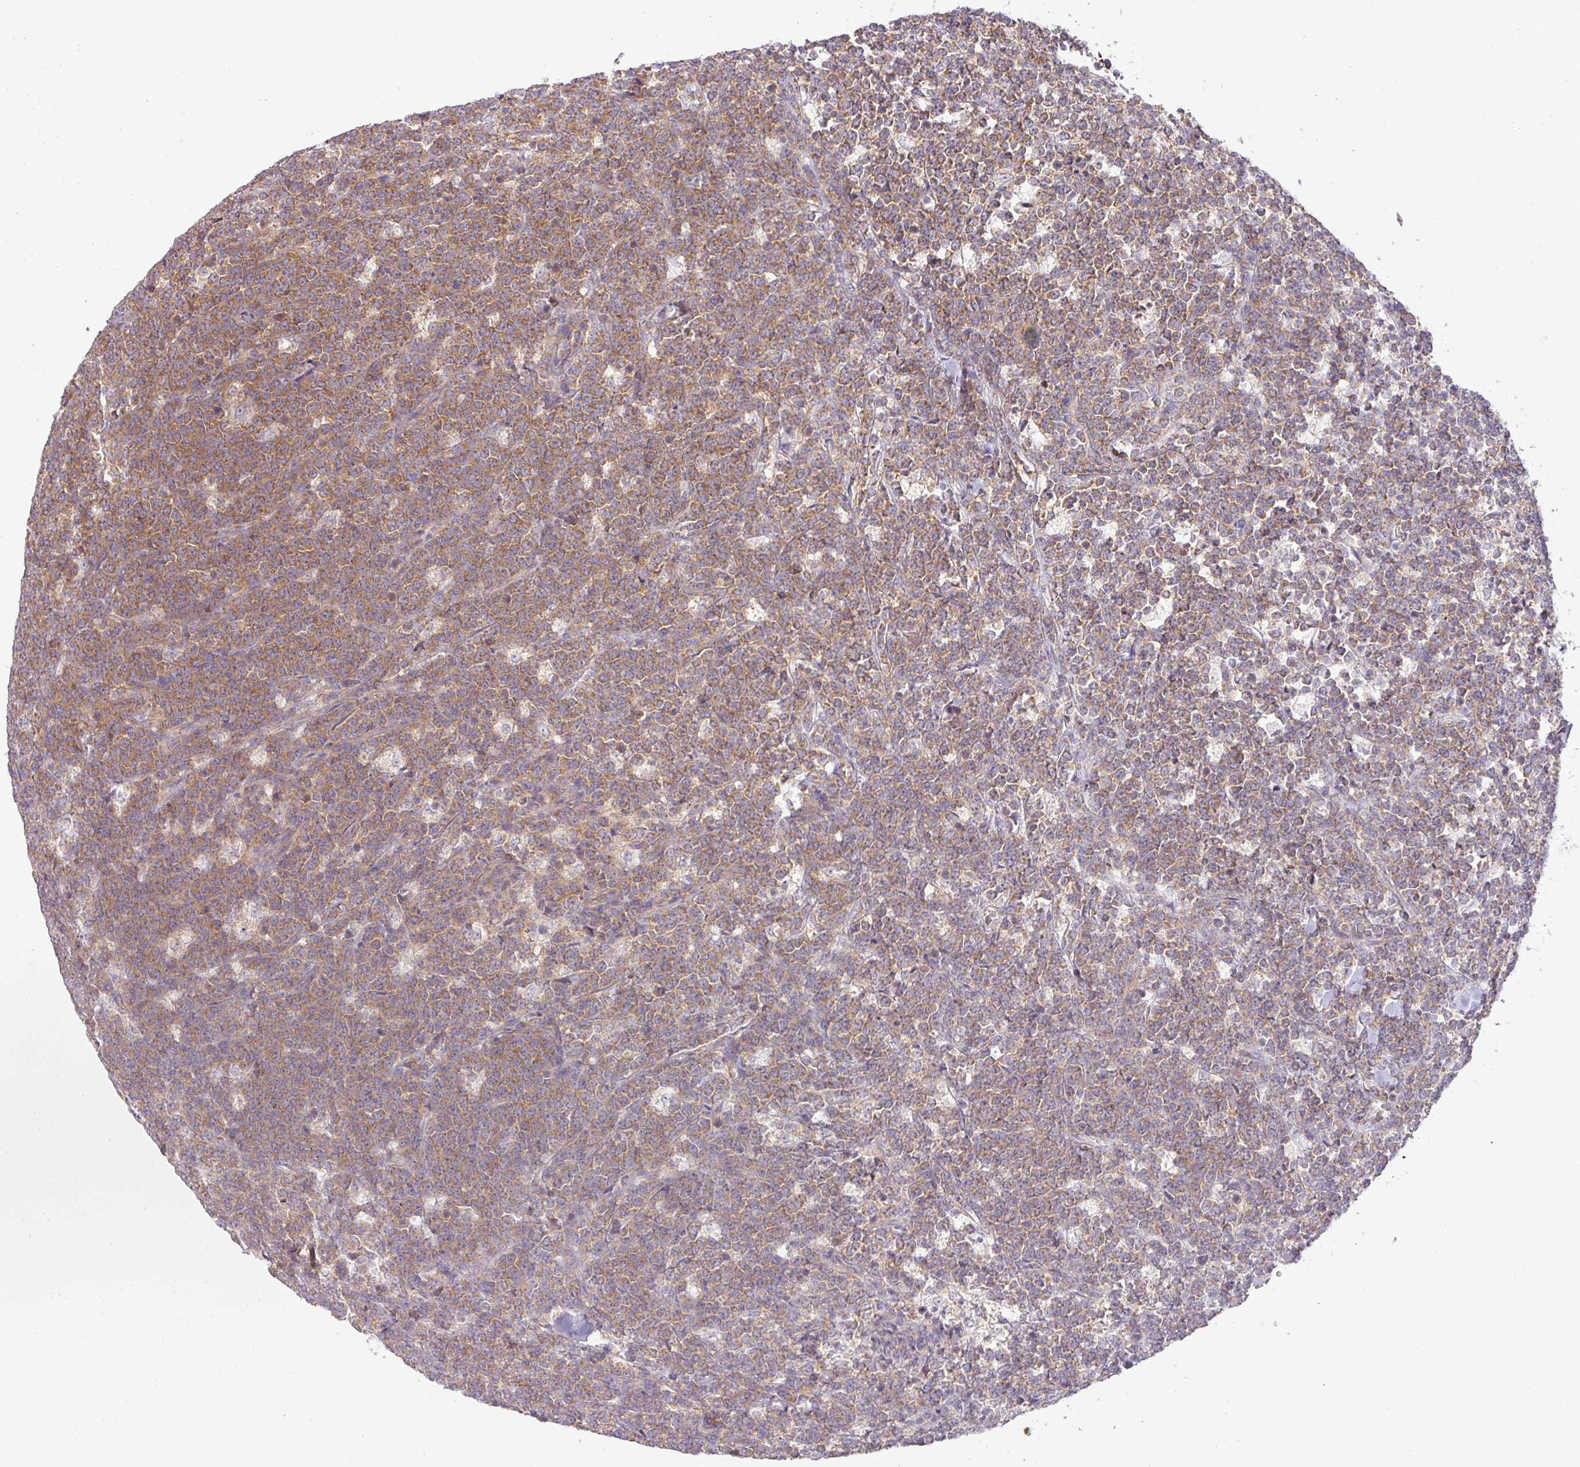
{"staining": {"intensity": "moderate", "quantity": ">75%", "location": "cytoplasmic/membranous"}, "tissue": "lymphoma", "cell_type": "Tumor cells", "image_type": "cancer", "snomed": [{"axis": "morphology", "description": "Malignant lymphoma, non-Hodgkin's type, High grade"}, {"axis": "topography", "description": "Small intestine"}], "caption": "Protein staining shows moderate cytoplasmic/membranous expression in about >75% of tumor cells in malignant lymphoma, non-Hodgkin's type (high-grade). Using DAB (3,3'-diaminobenzidine) (brown) and hematoxylin (blue) stains, captured at high magnification using brightfield microscopy.", "gene": "ZNF211", "patient": {"sex": "male", "age": 8}}